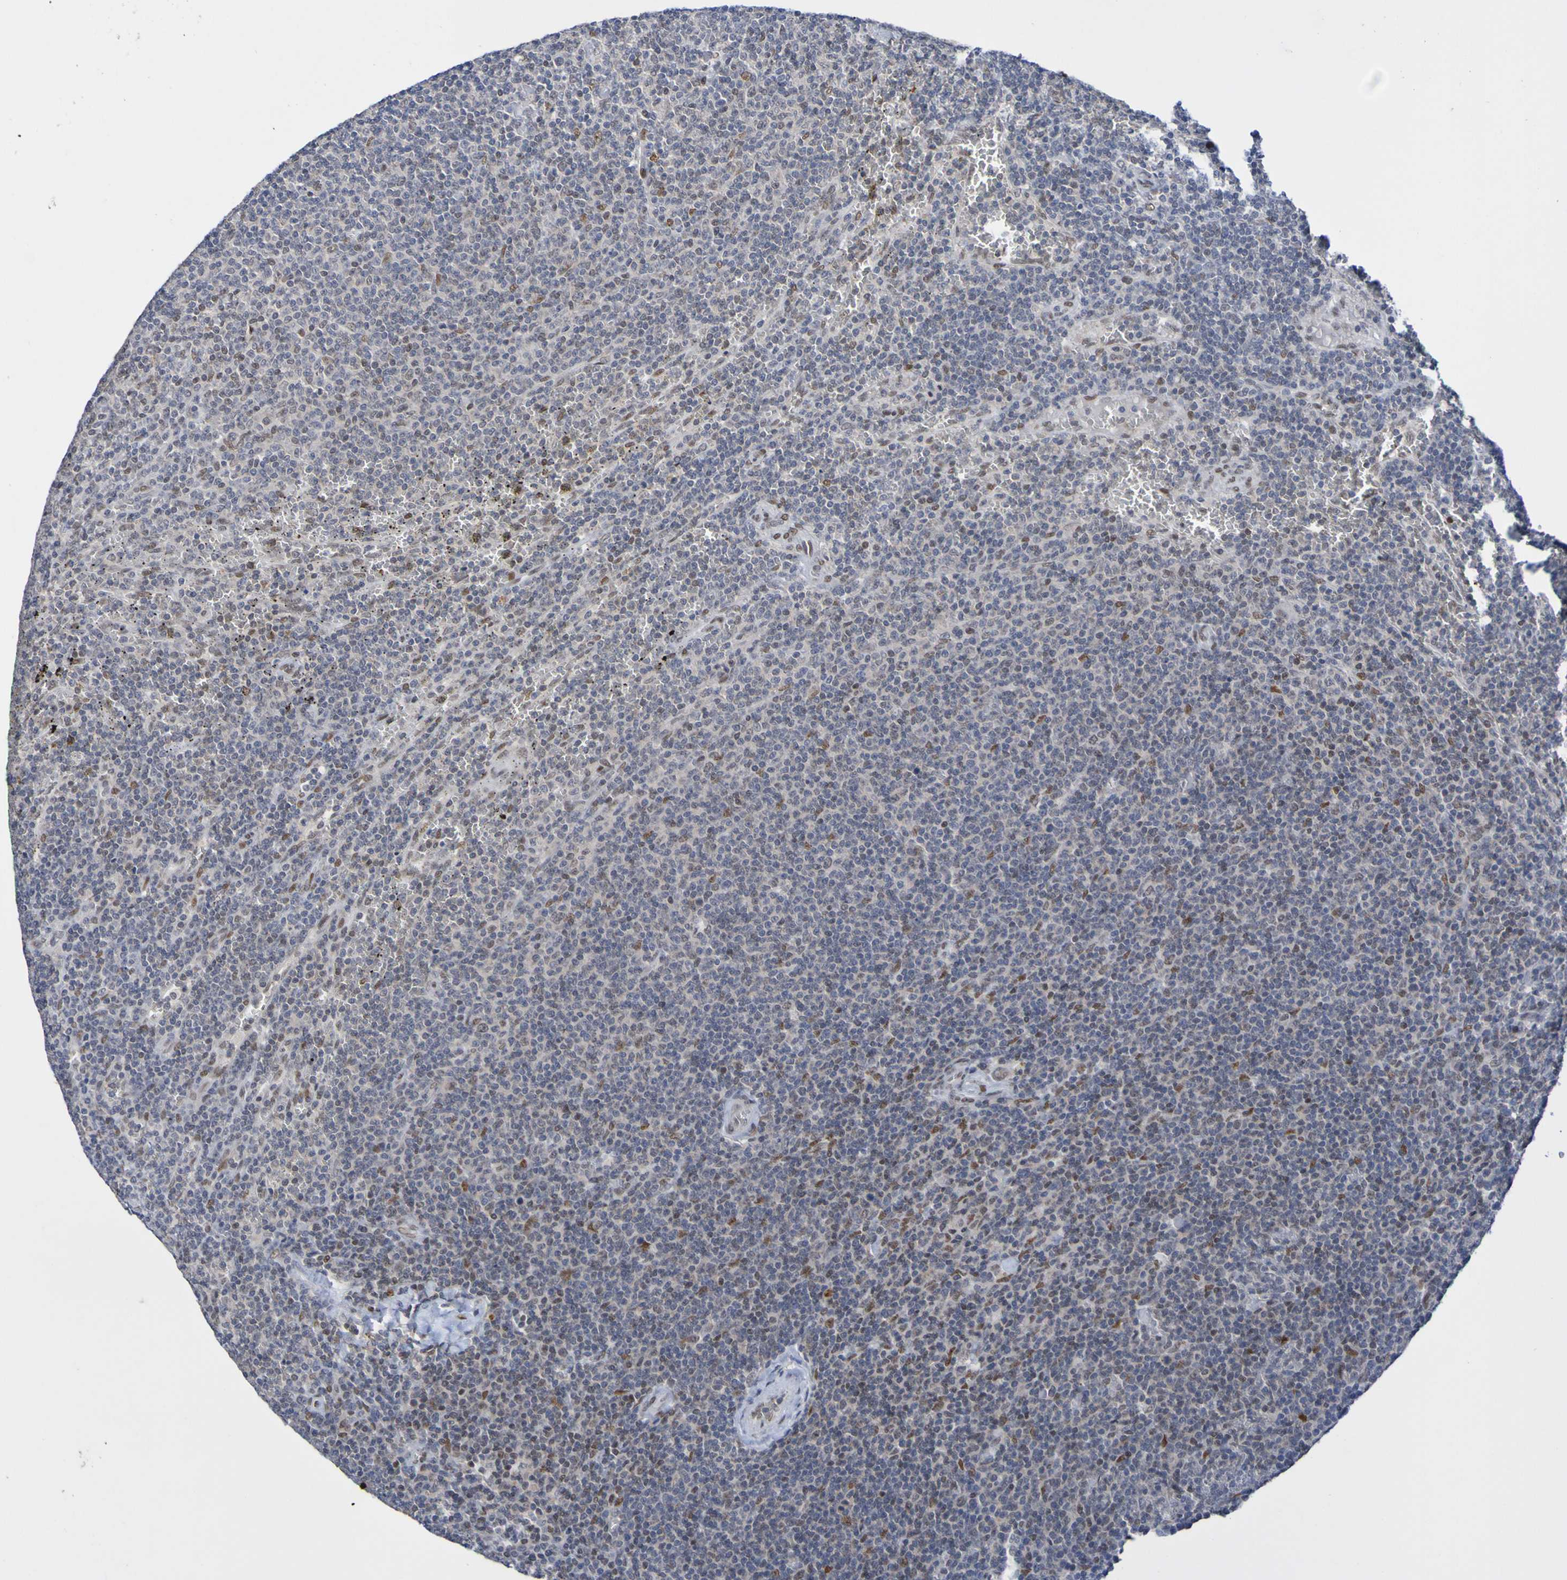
{"staining": {"intensity": "moderate", "quantity": "<25%", "location": "nuclear"}, "tissue": "lymphoma", "cell_type": "Tumor cells", "image_type": "cancer", "snomed": [{"axis": "morphology", "description": "Malignant lymphoma, non-Hodgkin's type, Low grade"}, {"axis": "topography", "description": "Spleen"}], "caption": "This is a micrograph of immunohistochemistry (IHC) staining of lymphoma, which shows moderate positivity in the nuclear of tumor cells.", "gene": "PCGF1", "patient": {"sex": "female", "age": 50}}